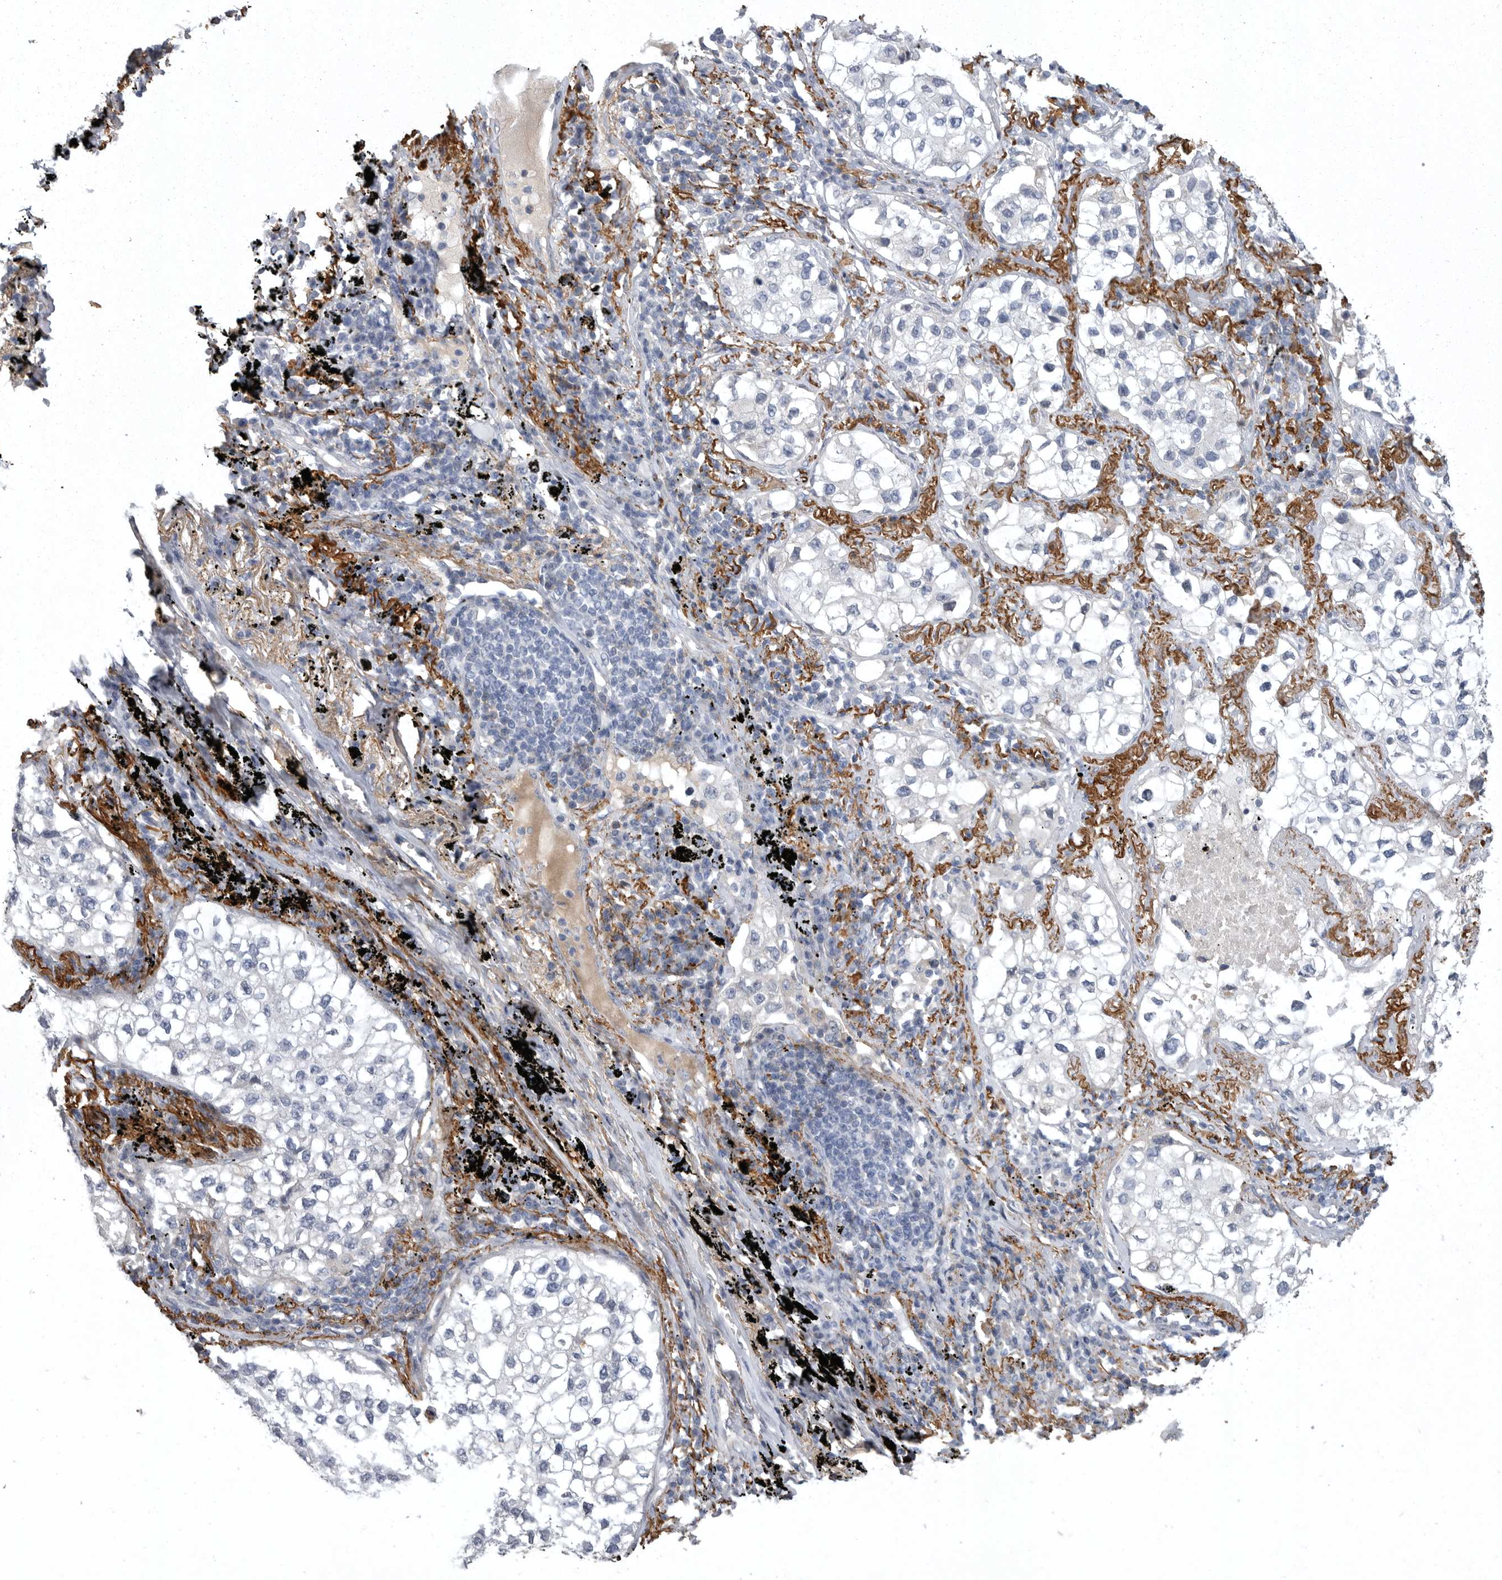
{"staining": {"intensity": "negative", "quantity": "none", "location": "none"}, "tissue": "lung cancer", "cell_type": "Tumor cells", "image_type": "cancer", "snomed": [{"axis": "morphology", "description": "Adenocarcinoma, NOS"}, {"axis": "topography", "description": "Lung"}], "caption": "Immunohistochemistry histopathology image of human adenocarcinoma (lung) stained for a protein (brown), which reveals no positivity in tumor cells.", "gene": "CRP", "patient": {"sex": "male", "age": 63}}